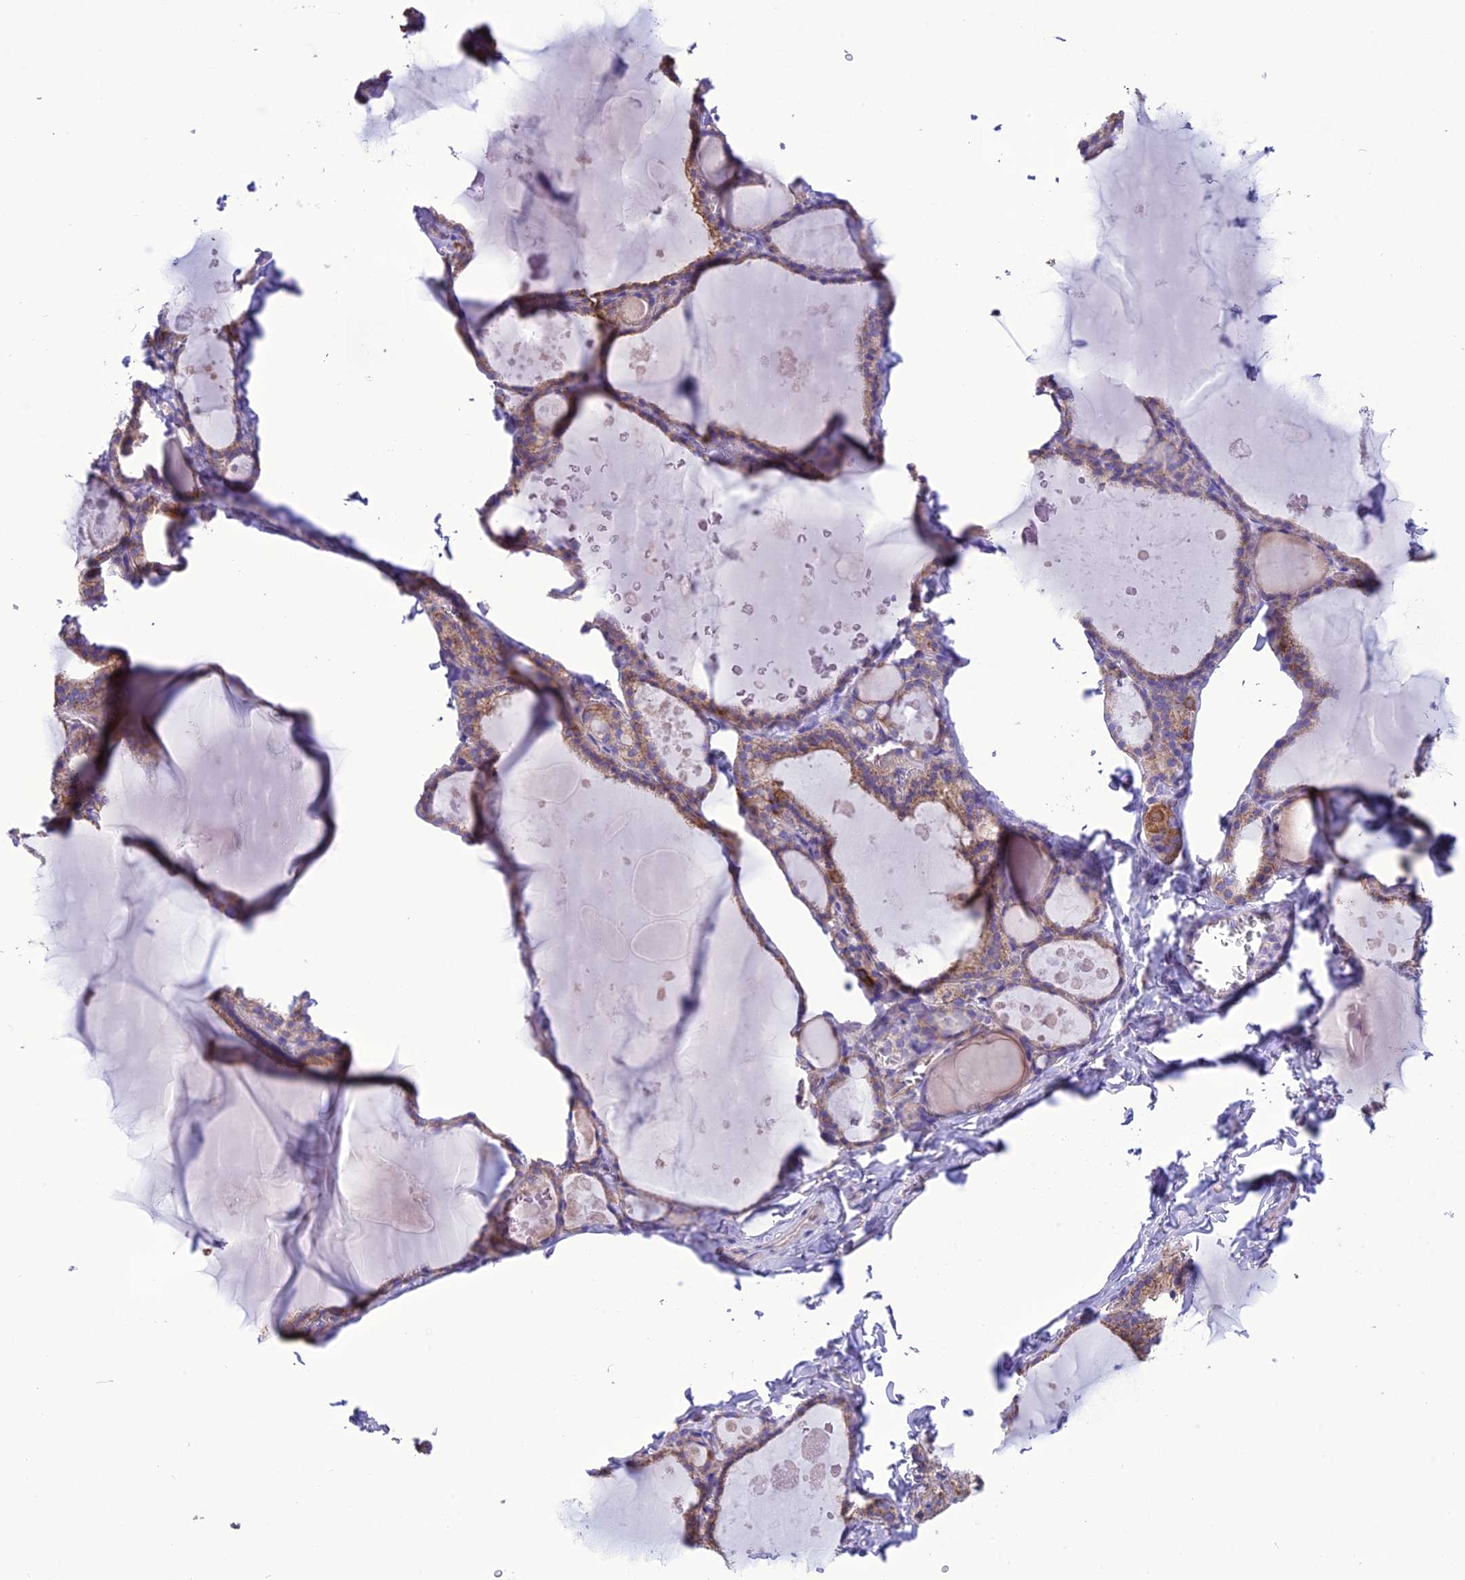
{"staining": {"intensity": "moderate", "quantity": ">75%", "location": "cytoplasmic/membranous"}, "tissue": "thyroid gland", "cell_type": "Glandular cells", "image_type": "normal", "snomed": [{"axis": "morphology", "description": "Normal tissue, NOS"}, {"axis": "topography", "description": "Thyroid gland"}], "caption": "Immunohistochemistry of benign human thyroid gland displays medium levels of moderate cytoplasmic/membranous staining in about >75% of glandular cells.", "gene": "MAP3K12", "patient": {"sex": "male", "age": 56}}